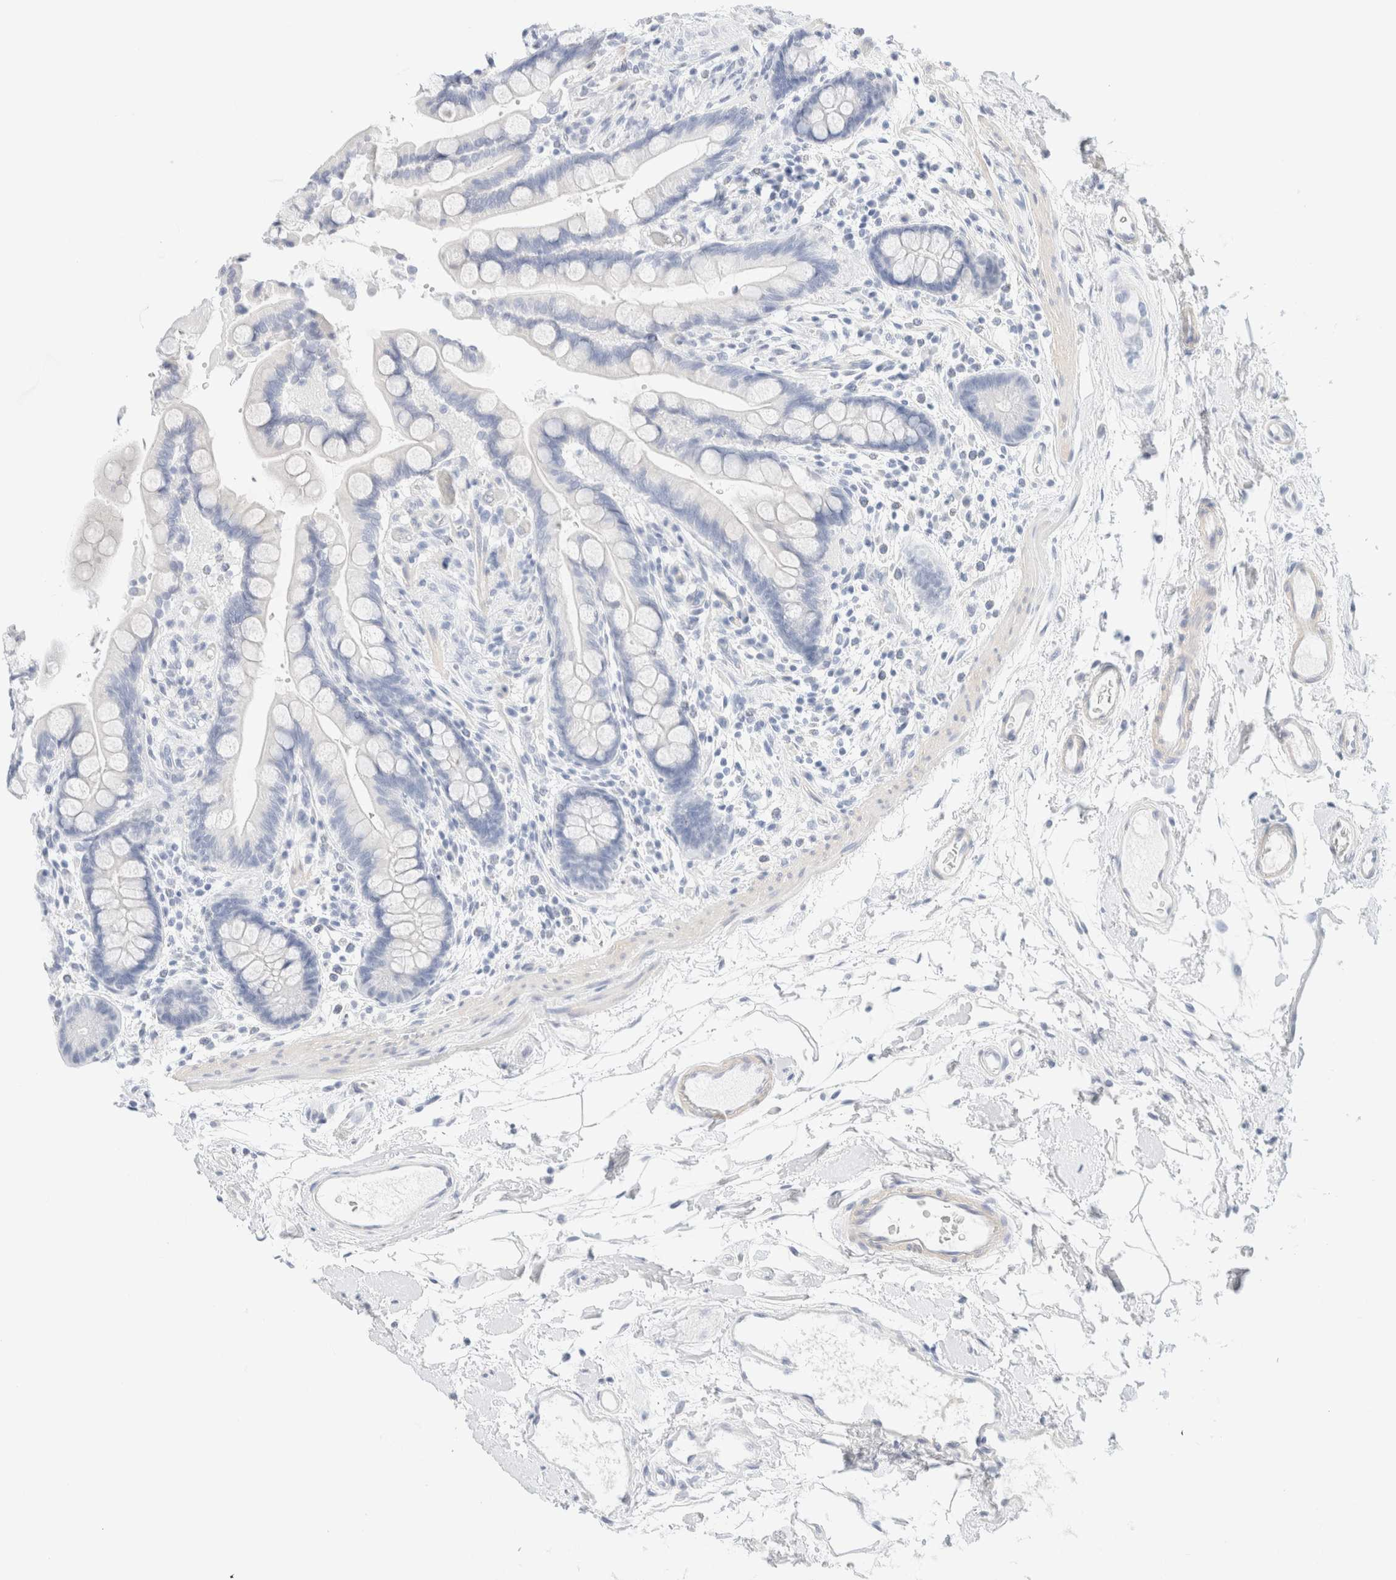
{"staining": {"intensity": "negative", "quantity": "none", "location": "none"}, "tissue": "colon", "cell_type": "Endothelial cells", "image_type": "normal", "snomed": [{"axis": "morphology", "description": "Normal tissue, NOS"}, {"axis": "topography", "description": "Colon"}], "caption": "This is an immunohistochemistry (IHC) photomicrograph of unremarkable human colon. There is no positivity in endothelial cells.", "gene": "DPYS", "patient": {"sex": "male", "age": 73}}